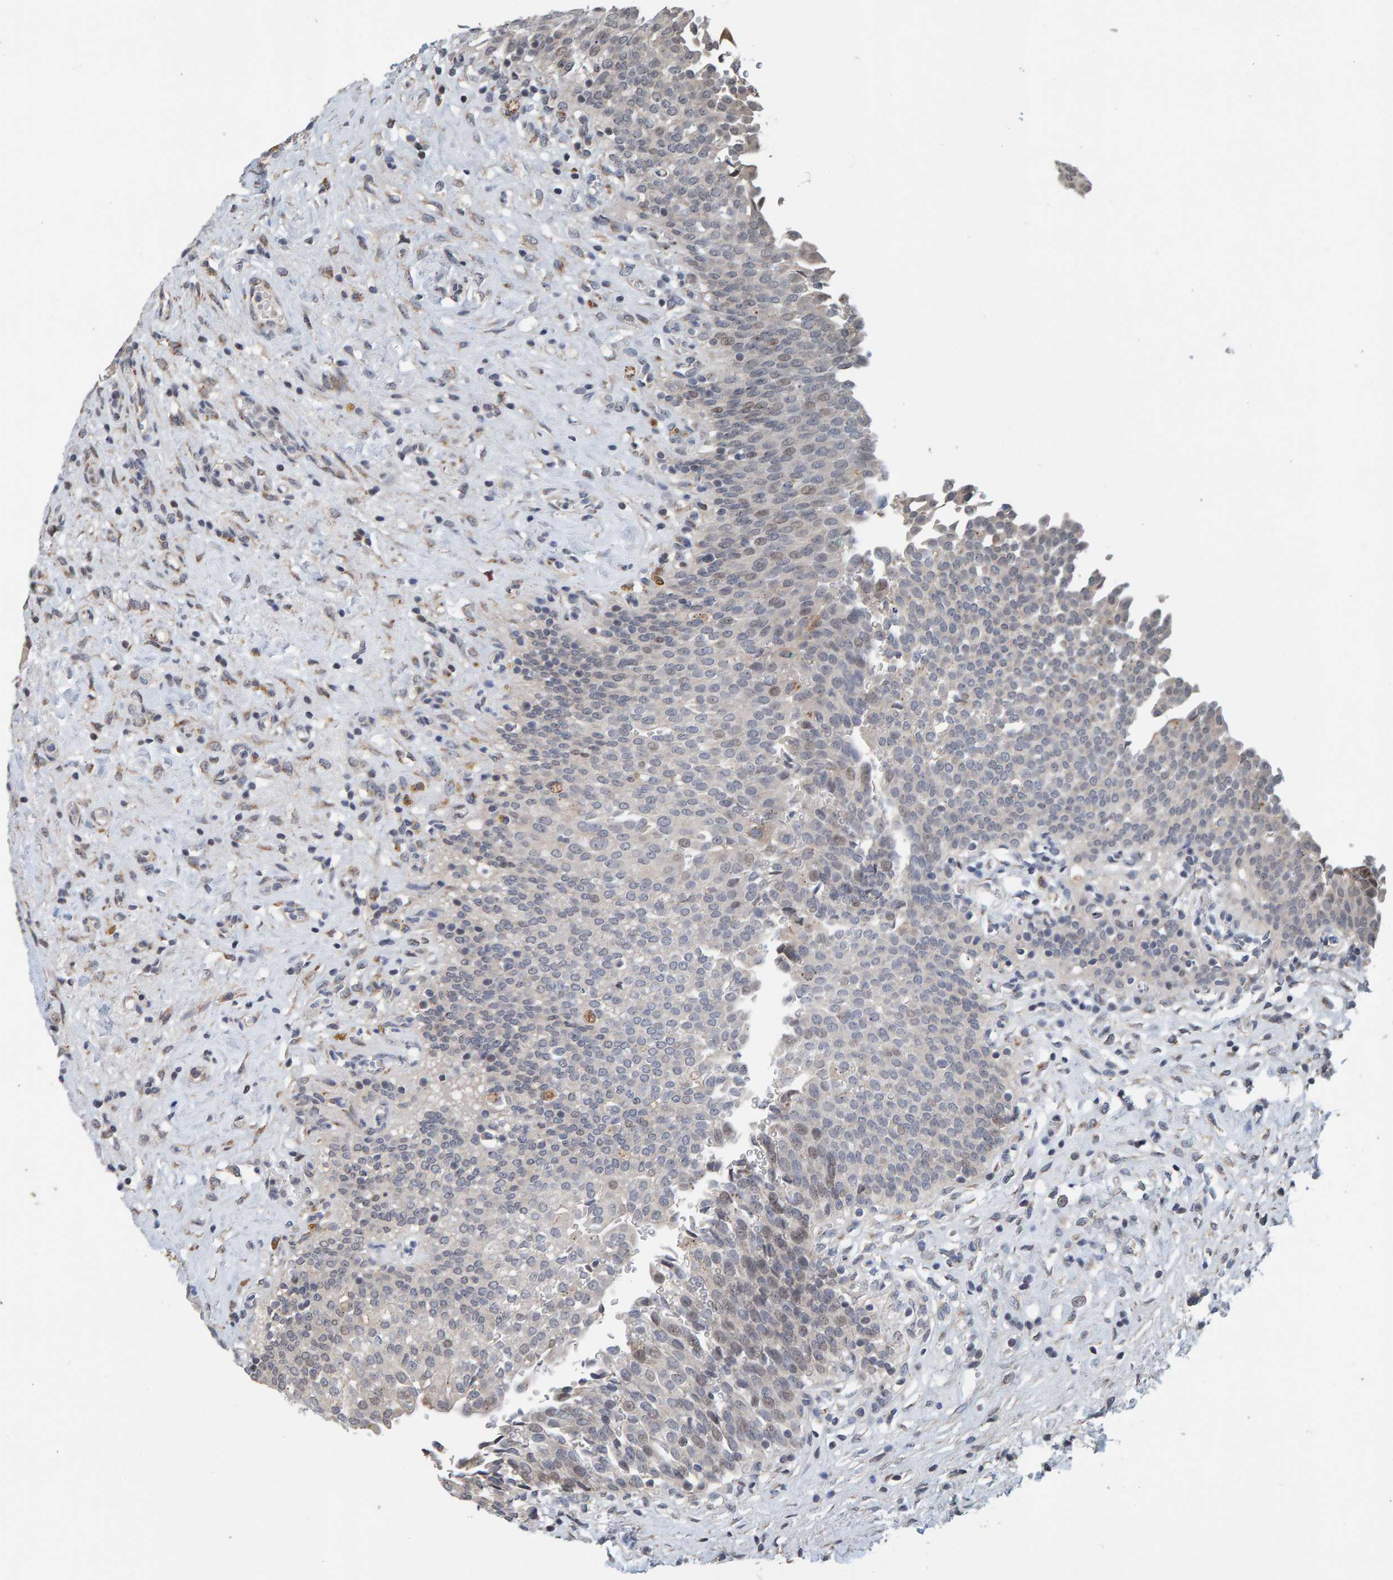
{"staining": {"intensity": "weak", "quantity": "<25%", "location": "cytoplasmic/membranous"}, "tissue": "urinary bladder", "cell_type": "Urothelial cells", "image_type": "normal", "snomed": [{"axis": "morphology", "description": "Urothelial carcinoma, High grade"}, {"axis": "topography", "description": "Urinary bladder"}], "caption": "Human urinary bladder stained for a protein using IHC reveals no staining in urothelial cells.", "gene": "CCDC25", "patient": {"sex": "male", "age": 46}}